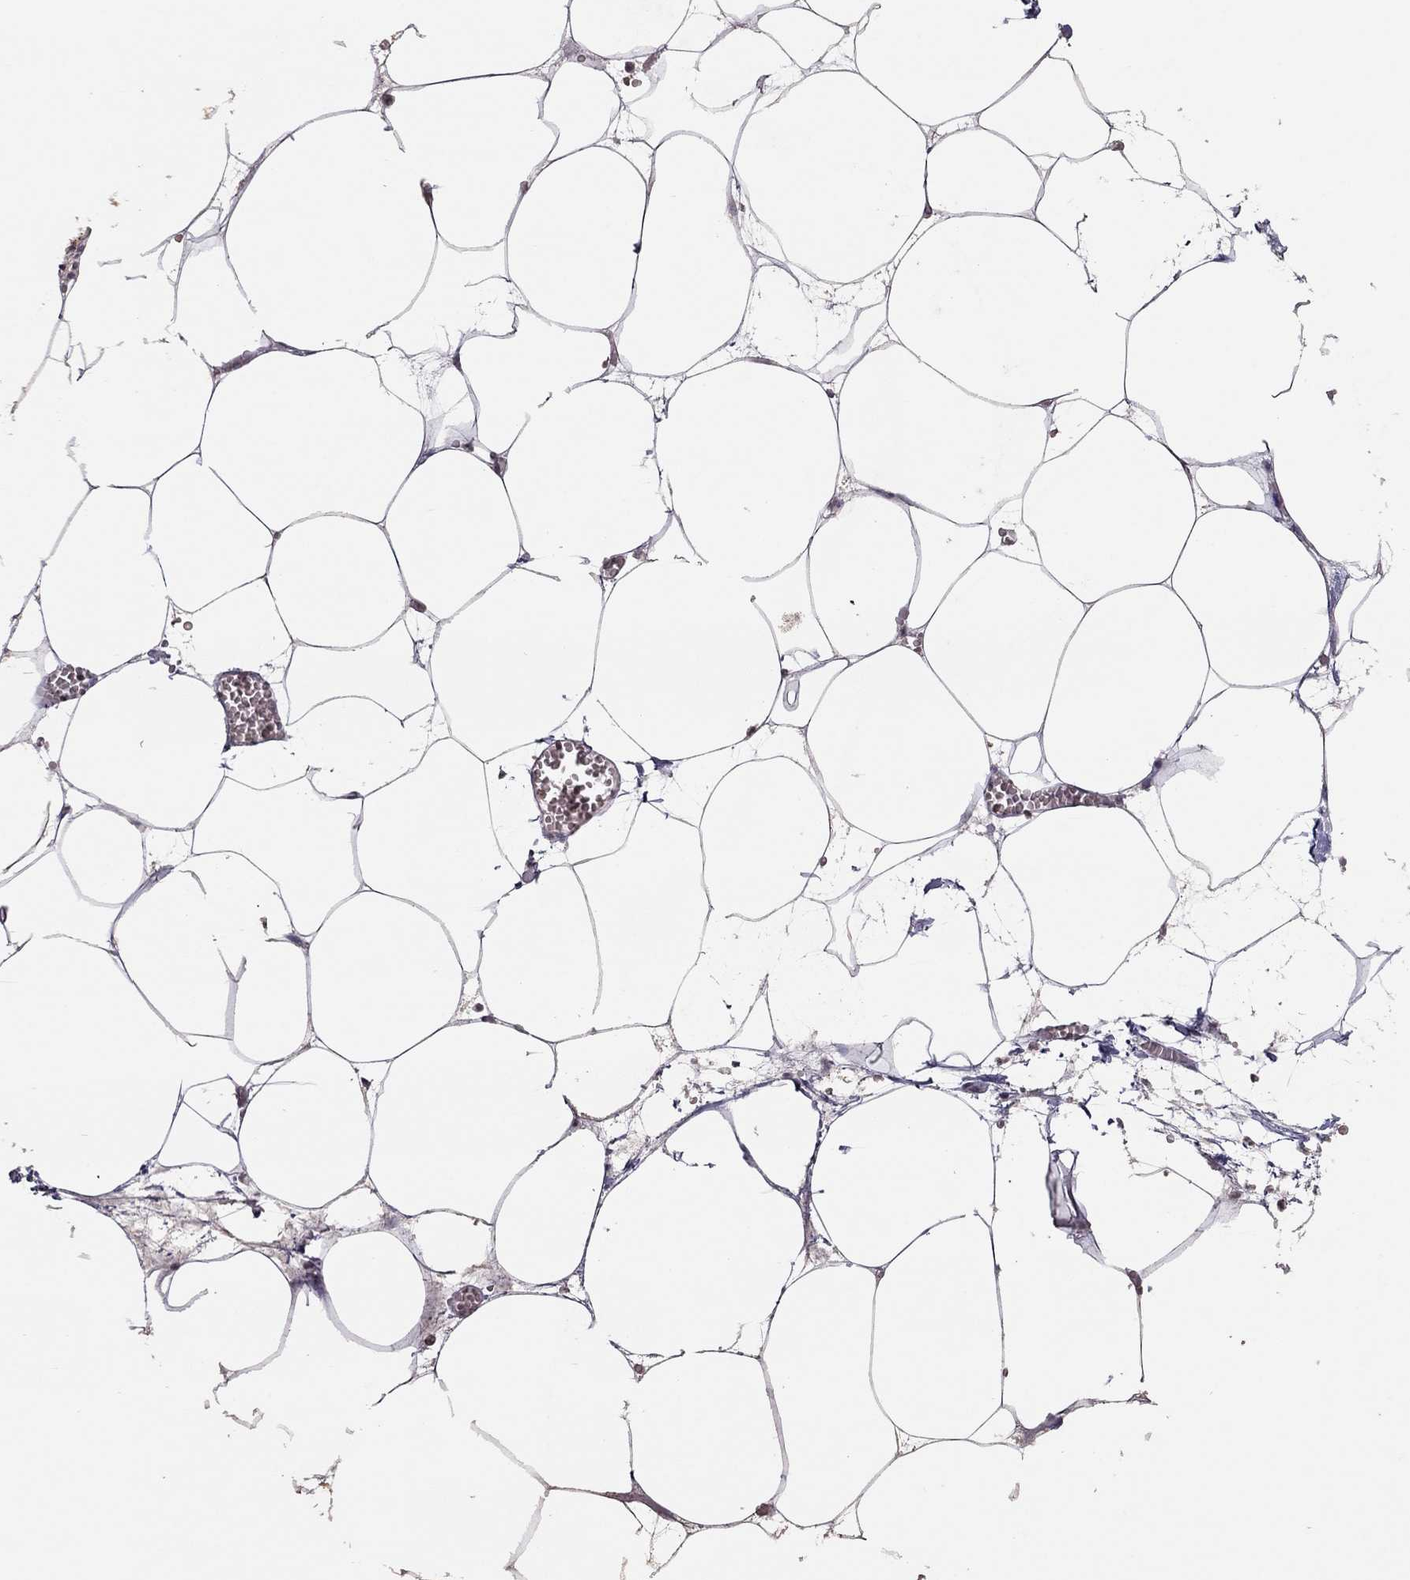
{"staining": {"intensity": "negative", "quantity": "none", "location": "none"}, "tissue": "adipose tissue", "cell_type": "Adipocytes", "image_type": "normal", "snomed": [{"axis": "morphology", "description": "Normal tissue, NOS"}, {"axis": "topography", "description": "Adipose tissue"}, {"axis": "topography", "description": "Pancreas"}, {"axis": "topography", "description": "Peripheral nerve tissue"}], "caption": "IHC of normal adipose tissue exhibits no expression in adipocytes. Nuclei are stained in blue.", "gene": "TSHB", "patient": {"sex": "female", "age": 58}}